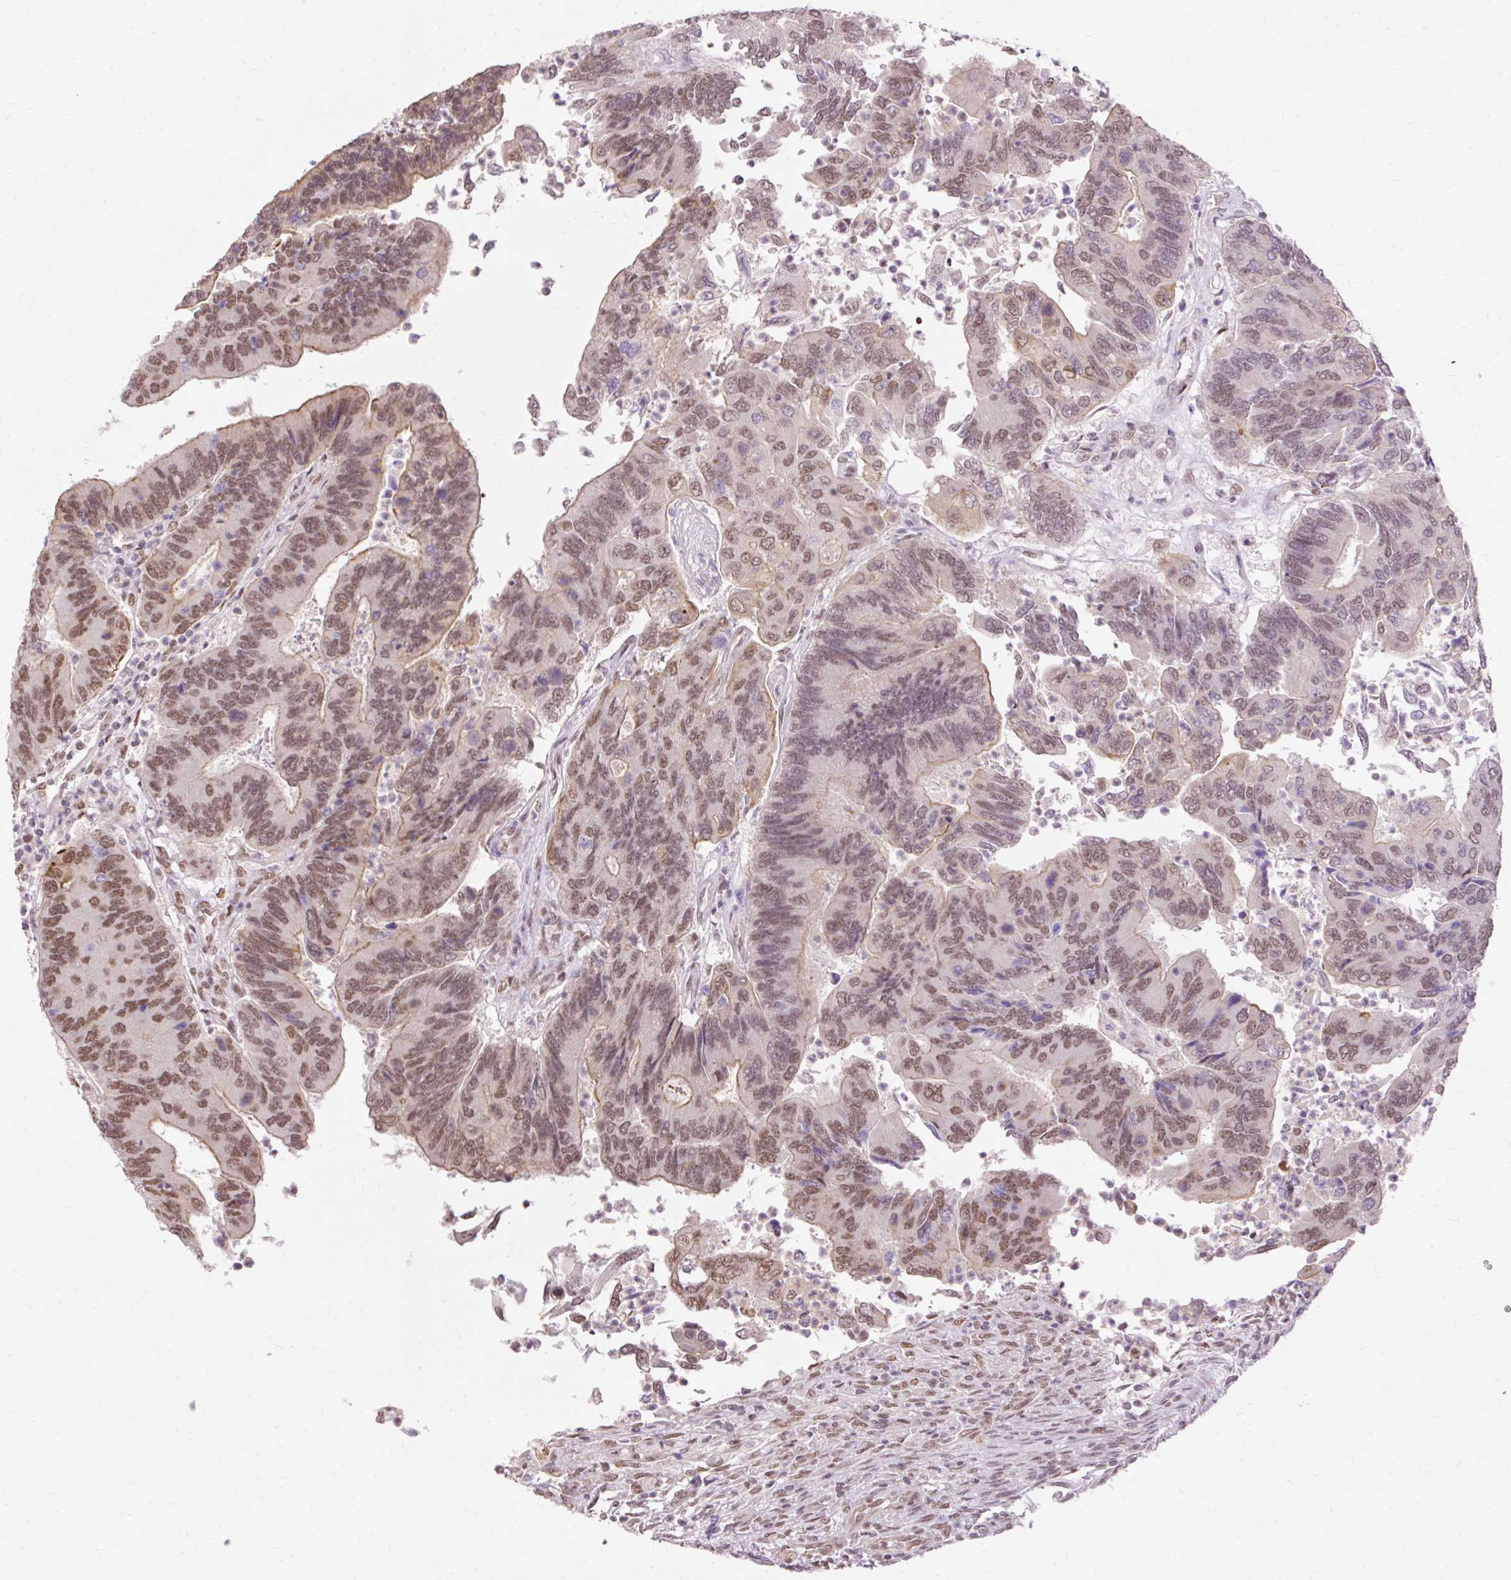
{"staining": {"intensity": "moderate", "quantity": ">75%", "location": "cytoplasmic/membranous,nuclear"}, "tissue": "colorectal cancer", "cell_type": "Tumor cells", "image_type": "cancer", "snomed": [{"axis": "morphology", "description": "Adenocarcinoma, NOS"}, {"axis": "topography", "description": "Colon"}], "caption": "Tumor cells exhibit medium levels of moderate cytoplasmic/membranous and nuclear positivity in approximately >75% of cells in human colorectal cancer (adenocarcinoma).", "gene": "NPIPB12", "patient": {"sex": "female", "age": 67}}